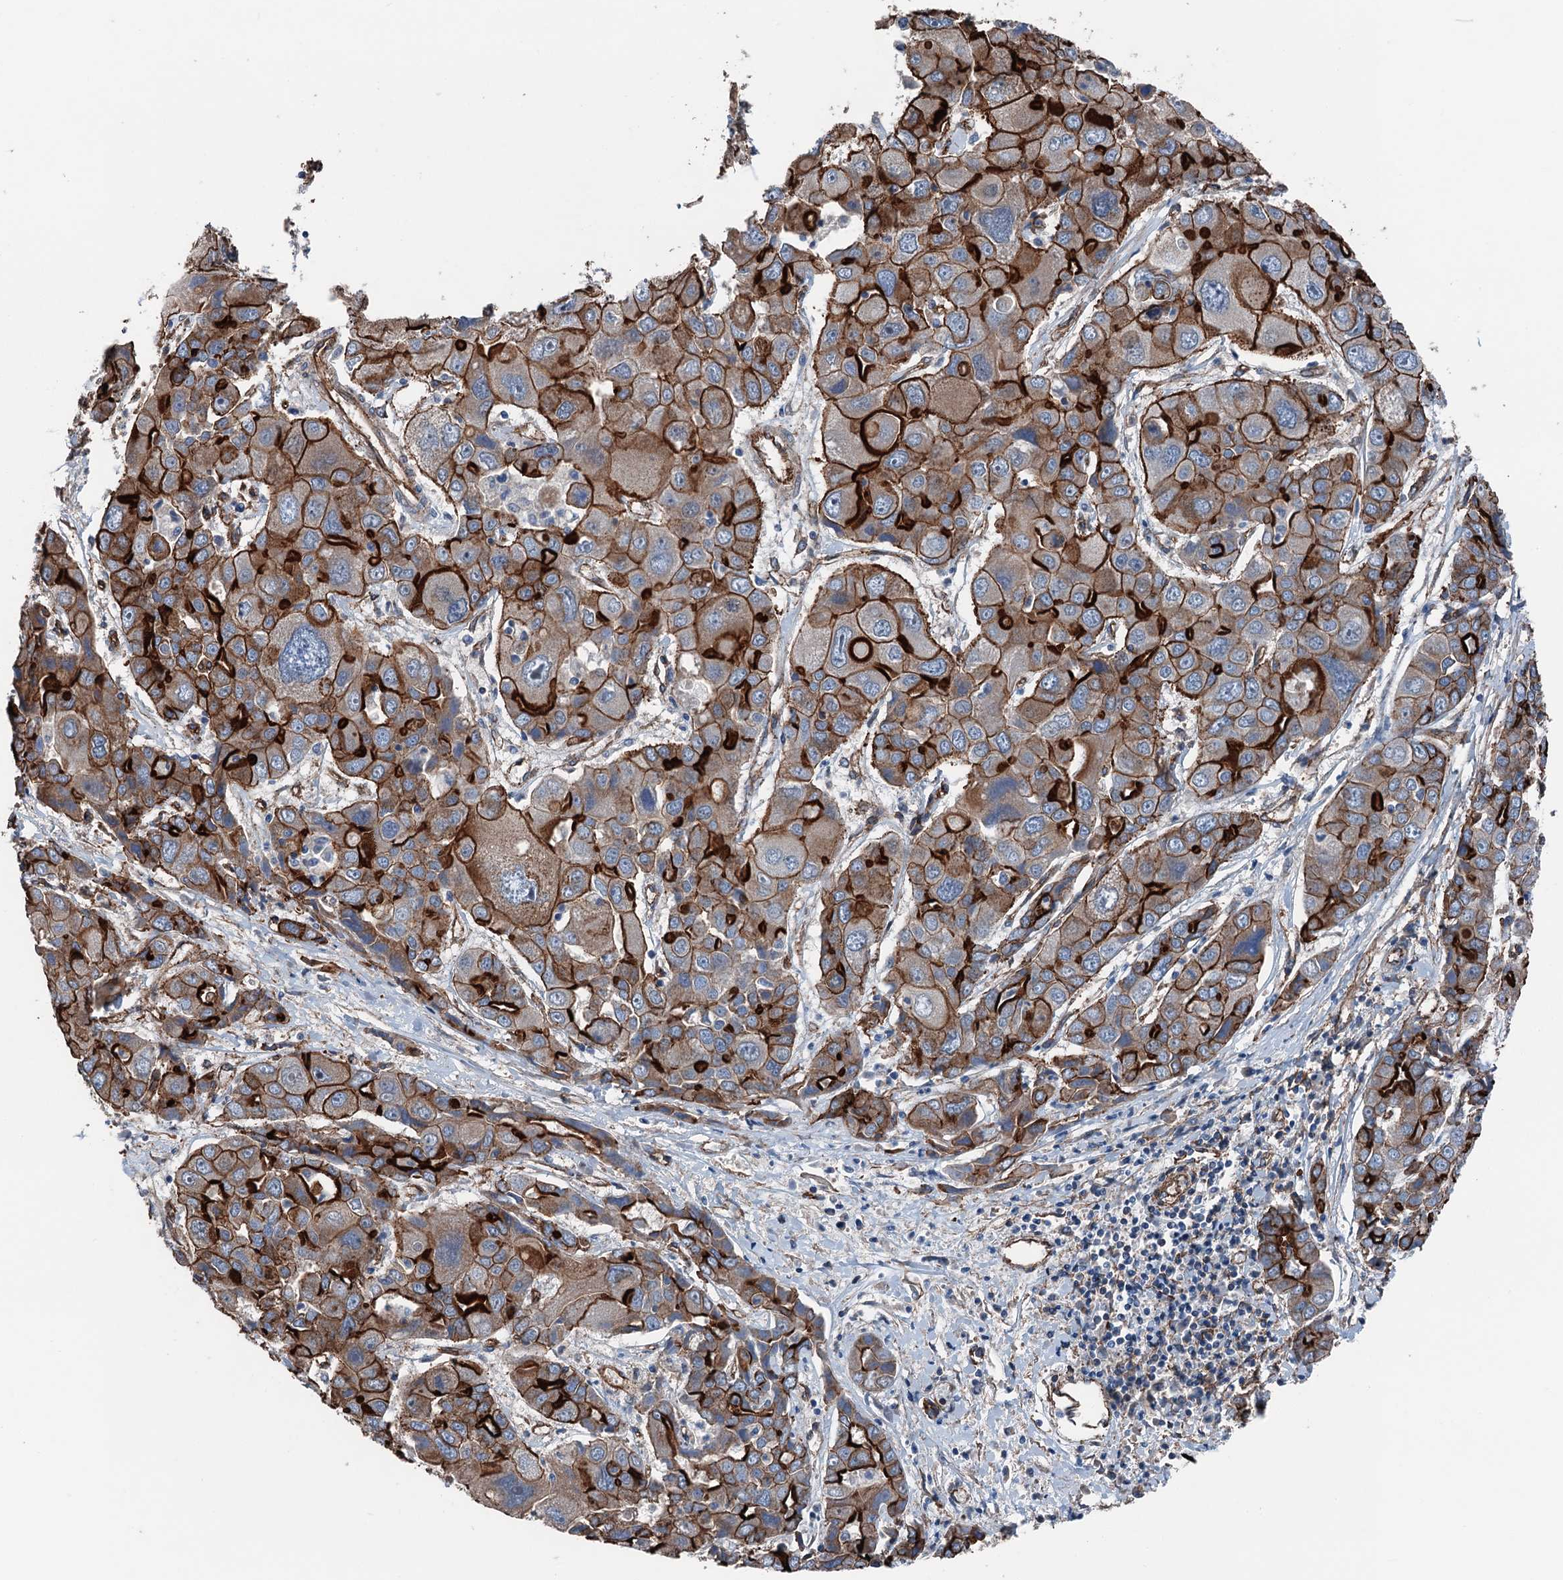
{"staining": {"intensity": "strong", "quantity": ">75%", "location": "cytoplasmic/membranous"}, "tissue": "liver cancer", "cell_type": "Tumor cells", "image_type": "cancer", "snomed": [{"axis": "morphology", "description": "Cholangiocarcinoma"}, {"axis": "topography", "description": "Liver"}], "caption": "Immunohistochemical staining of human liver cholangiocarcinoma demonstrates strong cytoplasmic/membranous protein expression in approximately >75% of tumor cells.", "gene": "NMRAL1", "patient": {"sex": "male", "age": 67}}